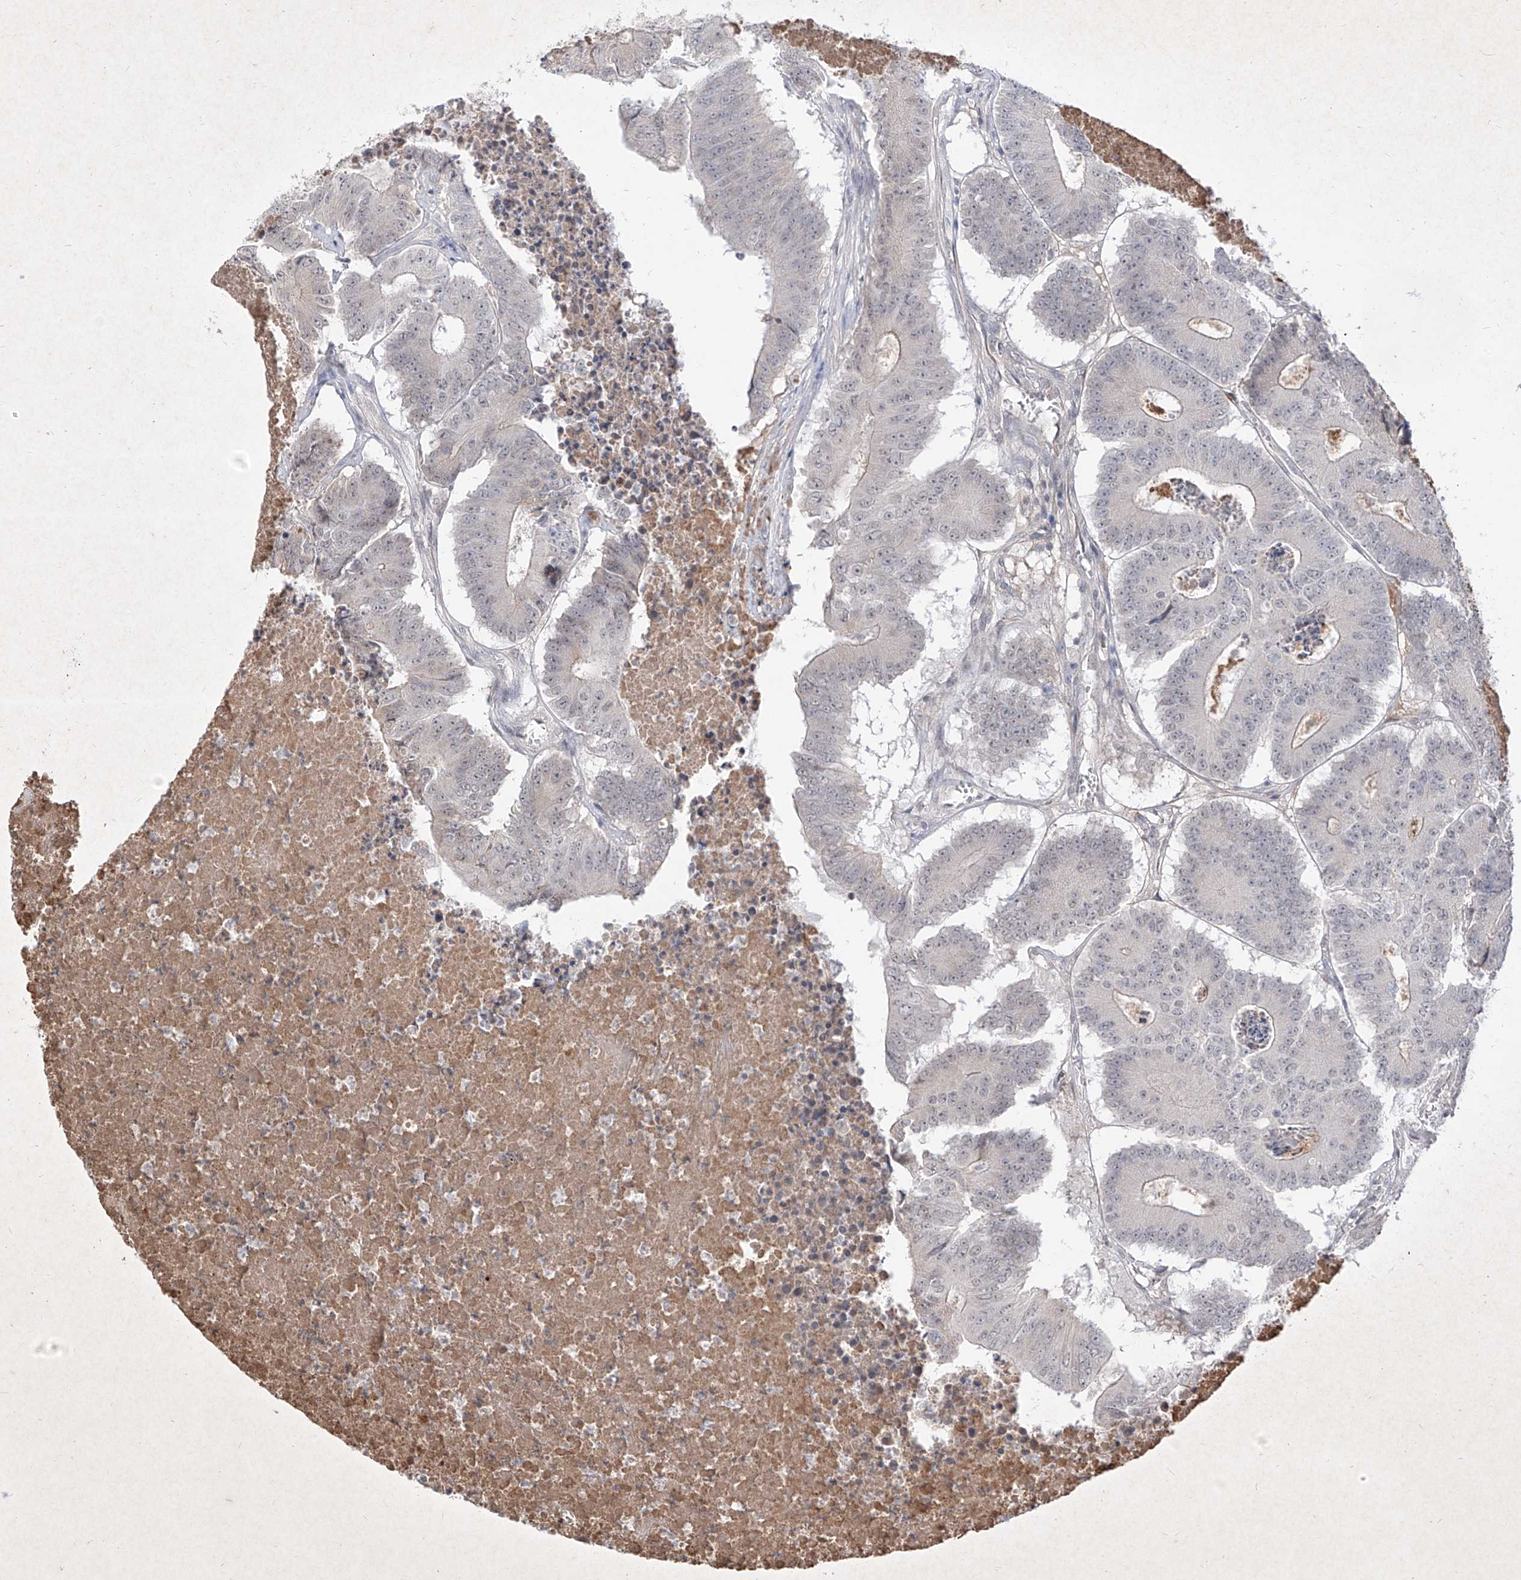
{"staining": {"intensity": "weak", "quantity": "<25%", "location": "cytoplasmic/membranous"}, "tissue": "colorectal cancer", "cell_type": "Tumor cells", "image_type": "cancer", "snomed": [{"axis": "morphology", "description": "Adenocarcinoma, NOS"}, {"axis": "topography", "description": "Colon"}], "caption": "An immunohistochemistry histopathology image of colorectal cancer is shown. There is no staining in tumor cells of colorectal cancer.", "gene": "C4A", "patient": {"sex": "male", "age": 87}}